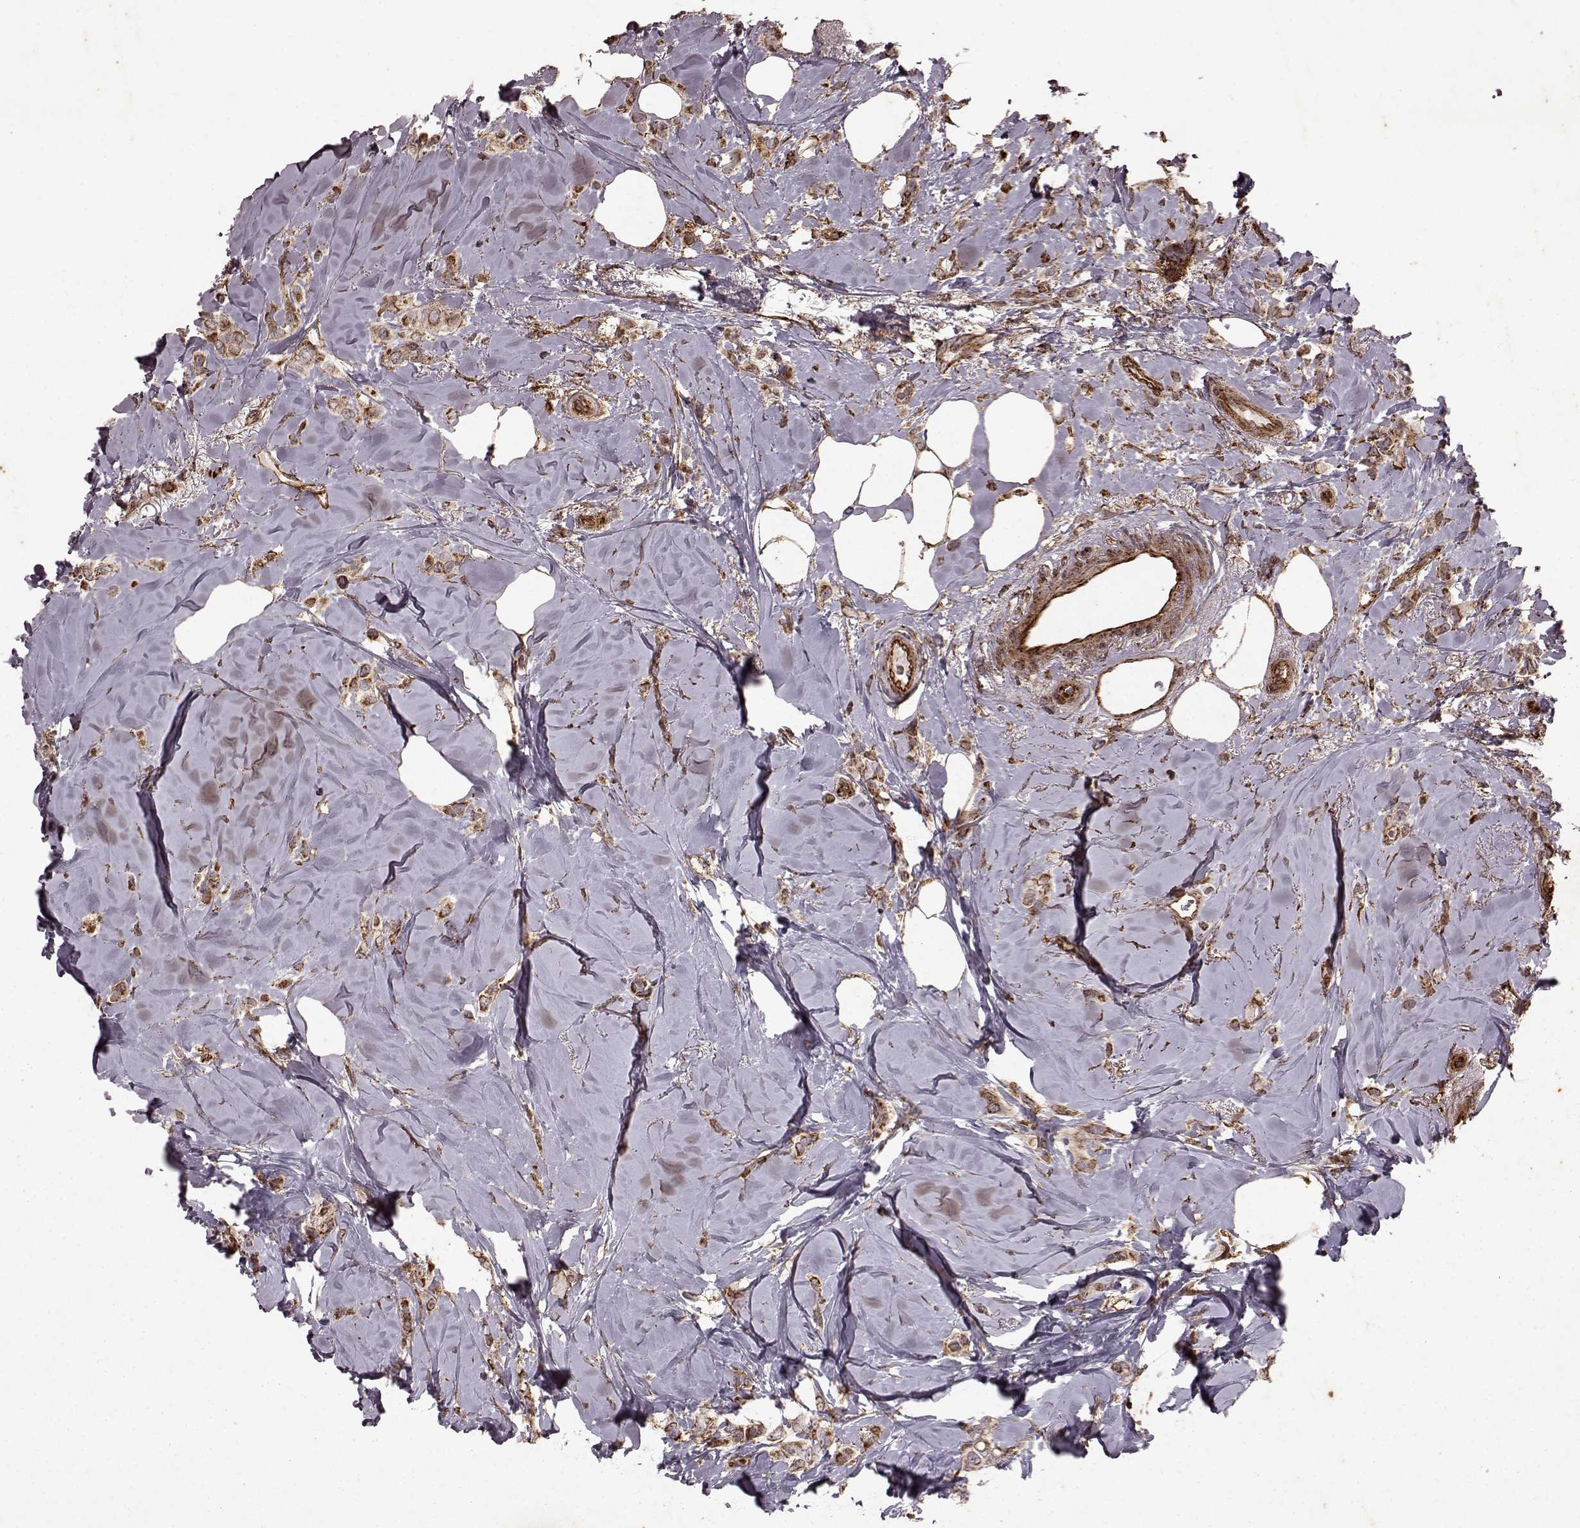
{"staining": {"intensity": "weak", "quantity": ">75%", "location": "cytoplasmic/membranous"}, "tissue": "breast cancer", "cell_type": "Tumor cells", "image_type": "cancer", "snomed": [{"axis": "morphology", "description": "Lobular carcinoma"}, {"axis": "topography", "description": "Breast"}], "caption": "Brown immunohistochemical staining in breast cancer reveals weak cytoplasmic/membranous positivity in approximately >75% of tumor cells.", "gene": "FXN", "patient": {"sex": "female", "age": 66}}